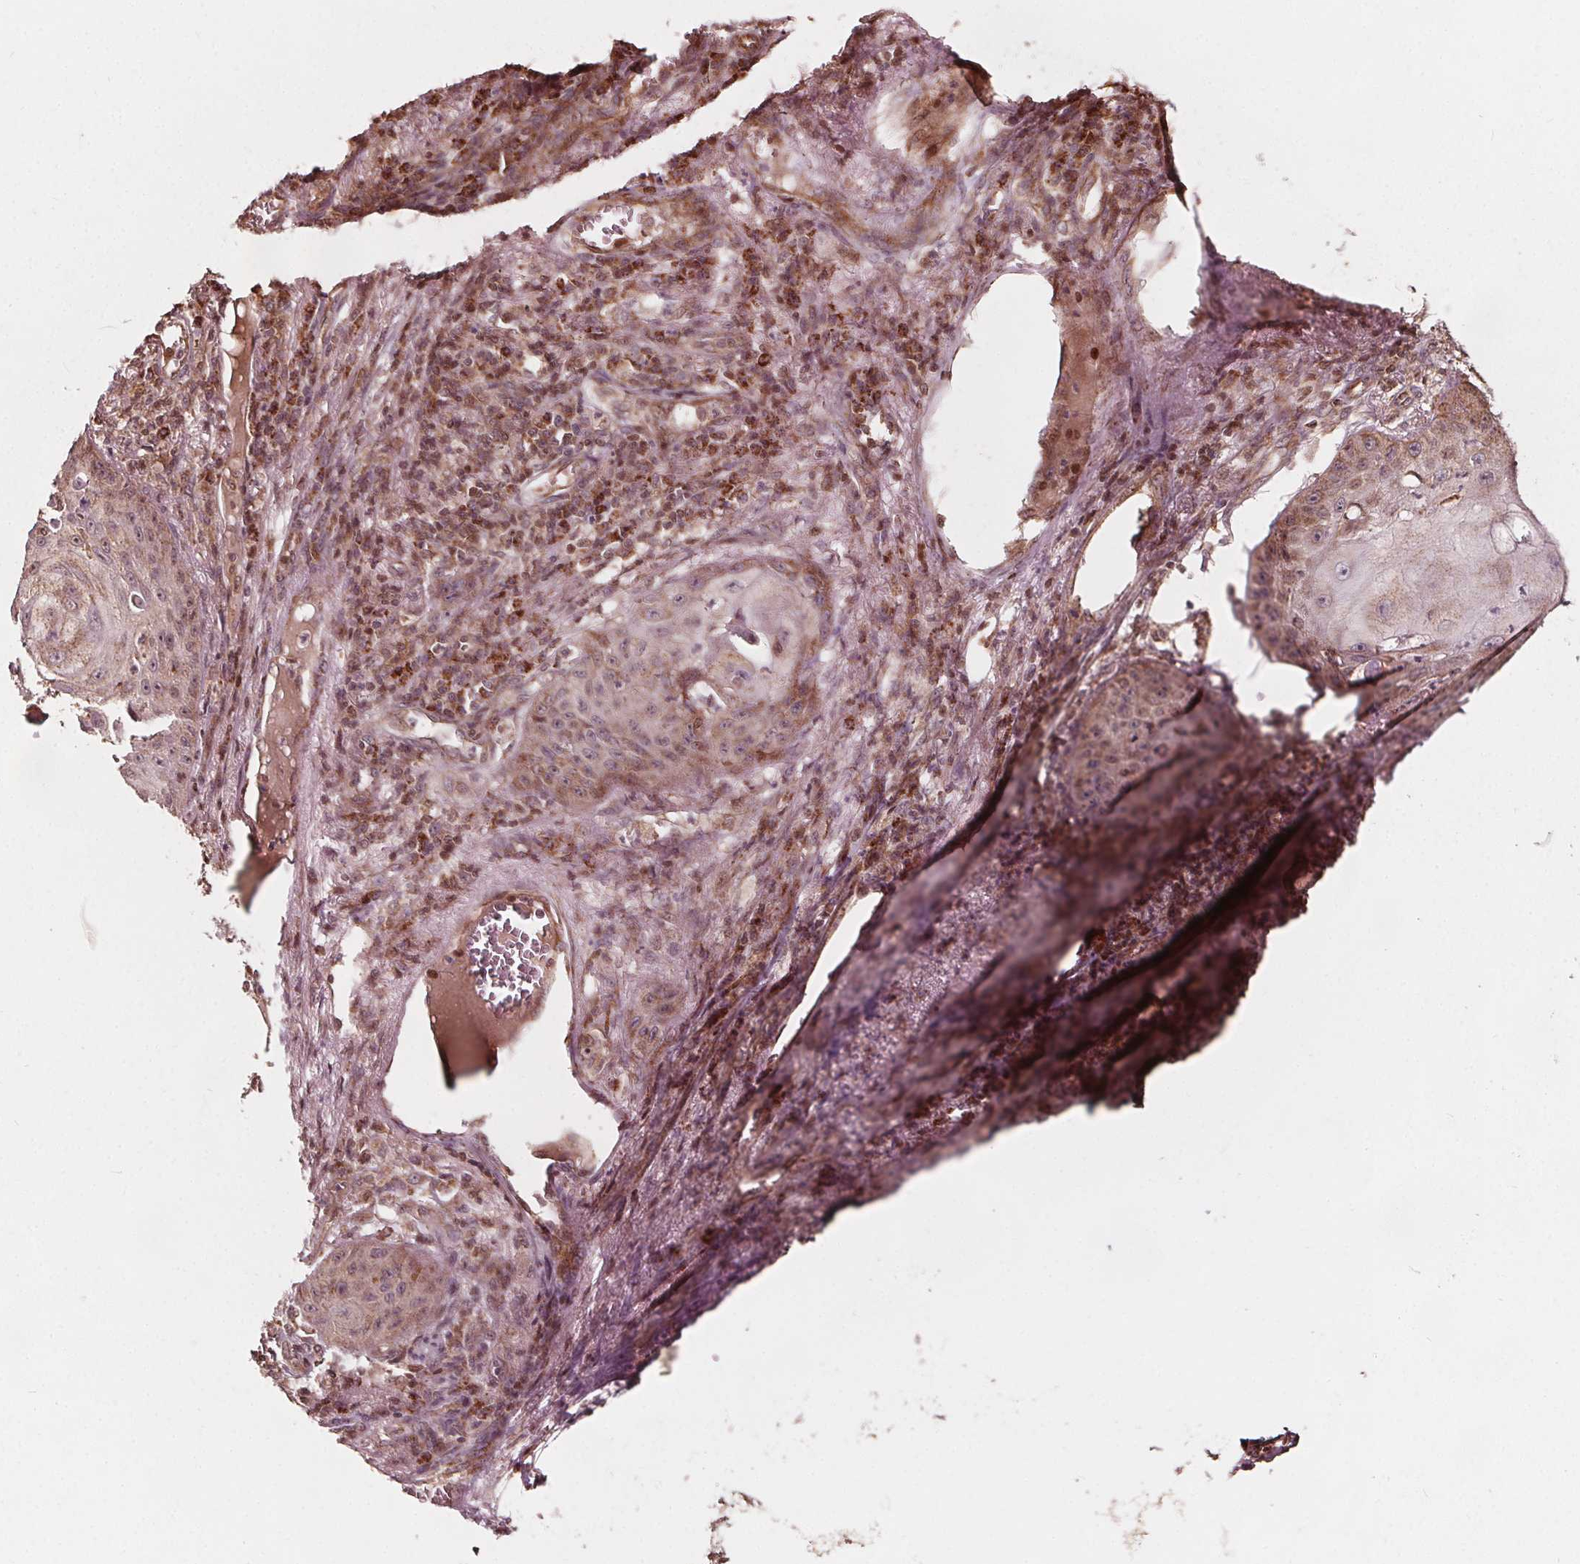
{"staining": {"intensity": "weak", "quantity": "<25%", "location": "cytoplasmic/membranous"}, "tissue": "skin cancer", "cell_type": "Tumor cells", "image_type": "cancer", "snomed": [{"axis": "morphology", "description": "Squamous cell carcinoma, NOS"}, {"axis": "topography", "description": "Skin"}], "caption": "This is a photomicrograph of IHC staining of skin squamous cell carcinoma, which shows no staining in tumor cells.", "gene": "AIP", "patient": {"sex": "male", "age": 70}}